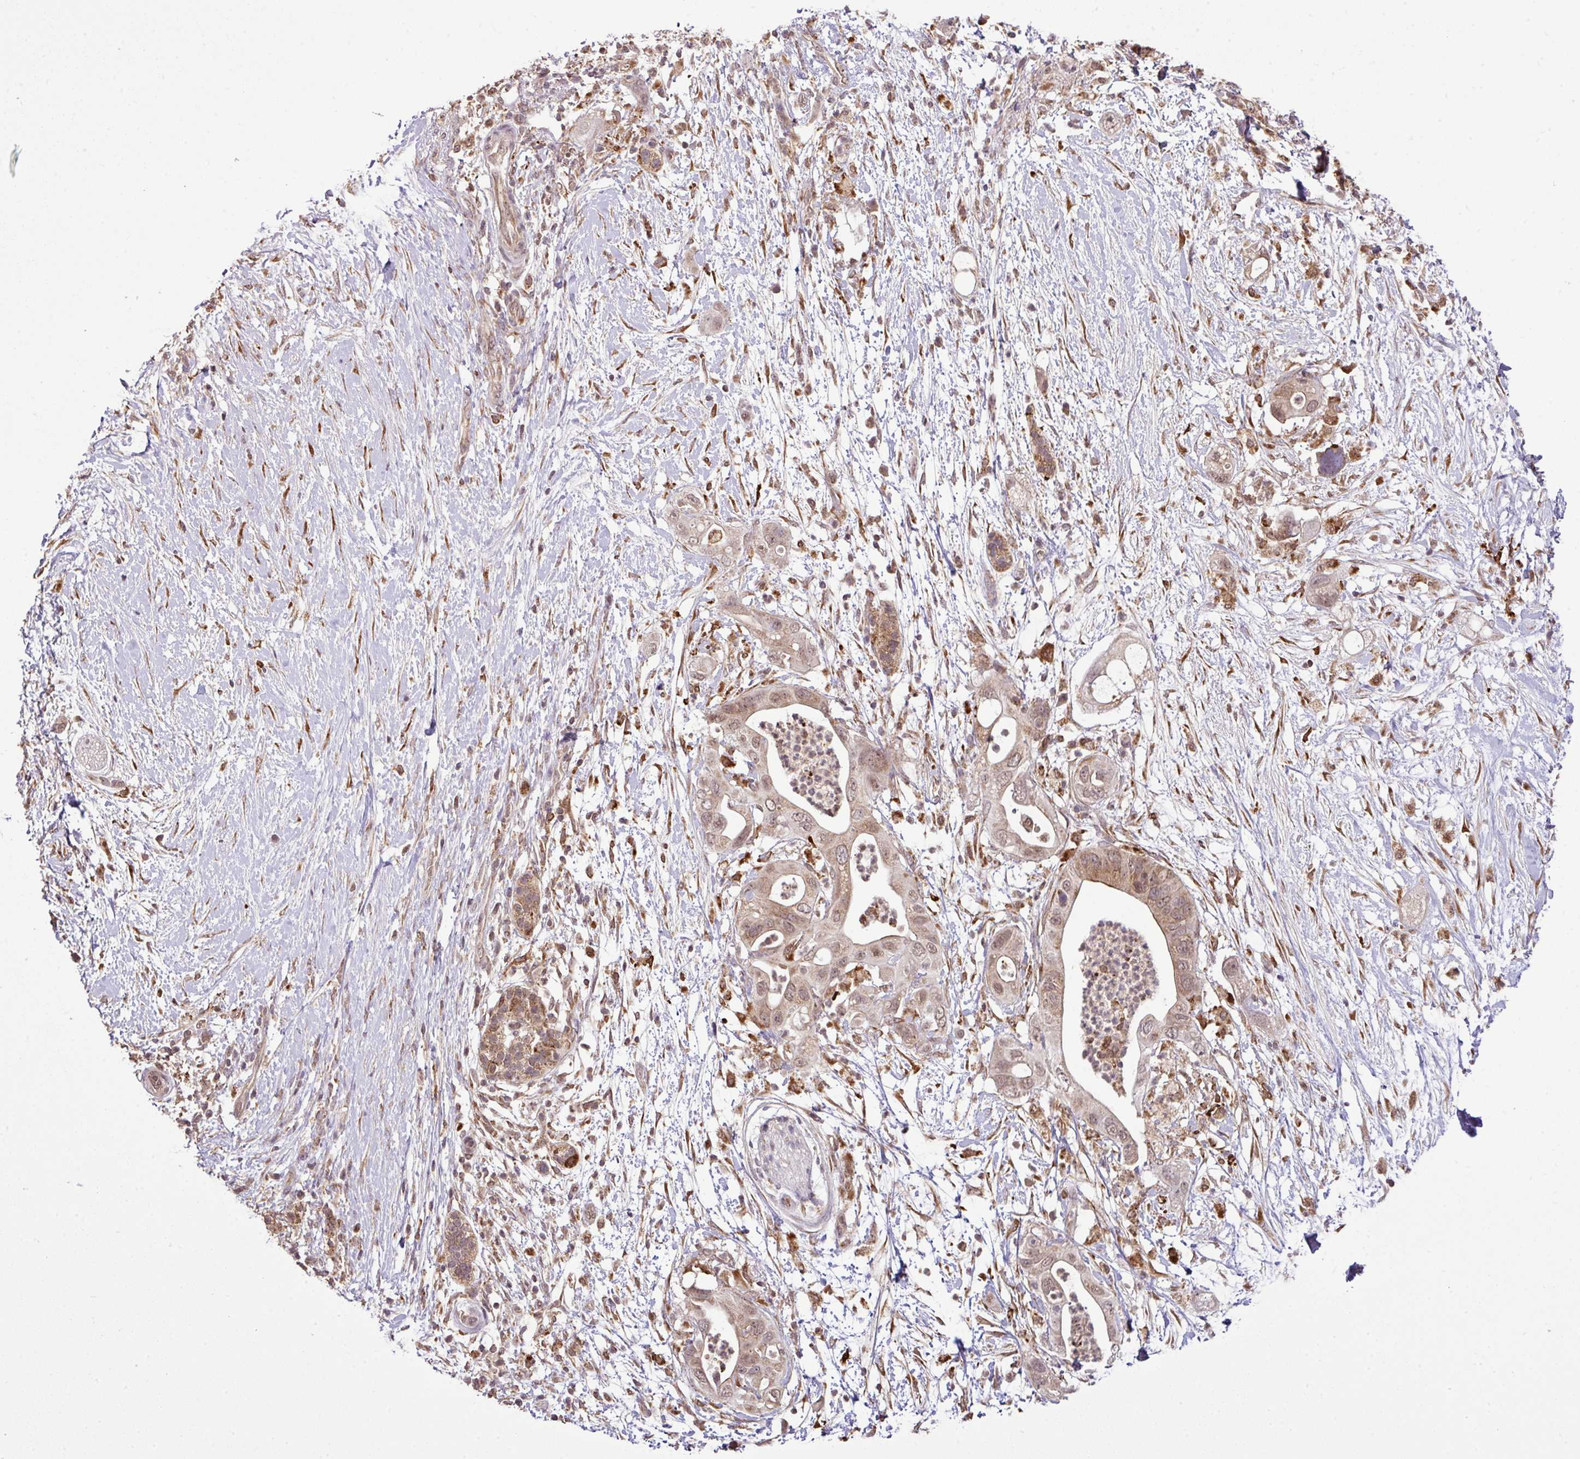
{"staining": {"intensity": "moderate", "quantity": ">75%", "location": "cytoplasmic/membranous,nuclear"}, "tissue": "pancreatic cancer", "cell_type": "Tumor cells", "image_type": "cancer", "snomed": [{"axis": "morphology", "description": "Adenocarcinoma, NOS"}, {"axis": "topography", "description": "Pancreas"}], "caption": "This photomicrograph reveals immunohistochemistry staining of human pancreatic adenocarcinoma, with medium moderate cytoplasmic/membranous and nuclear positivity in about >75% of tumor cells.", "gene": "SMCO4", "patient": {"sex": "female", "age": 72}}